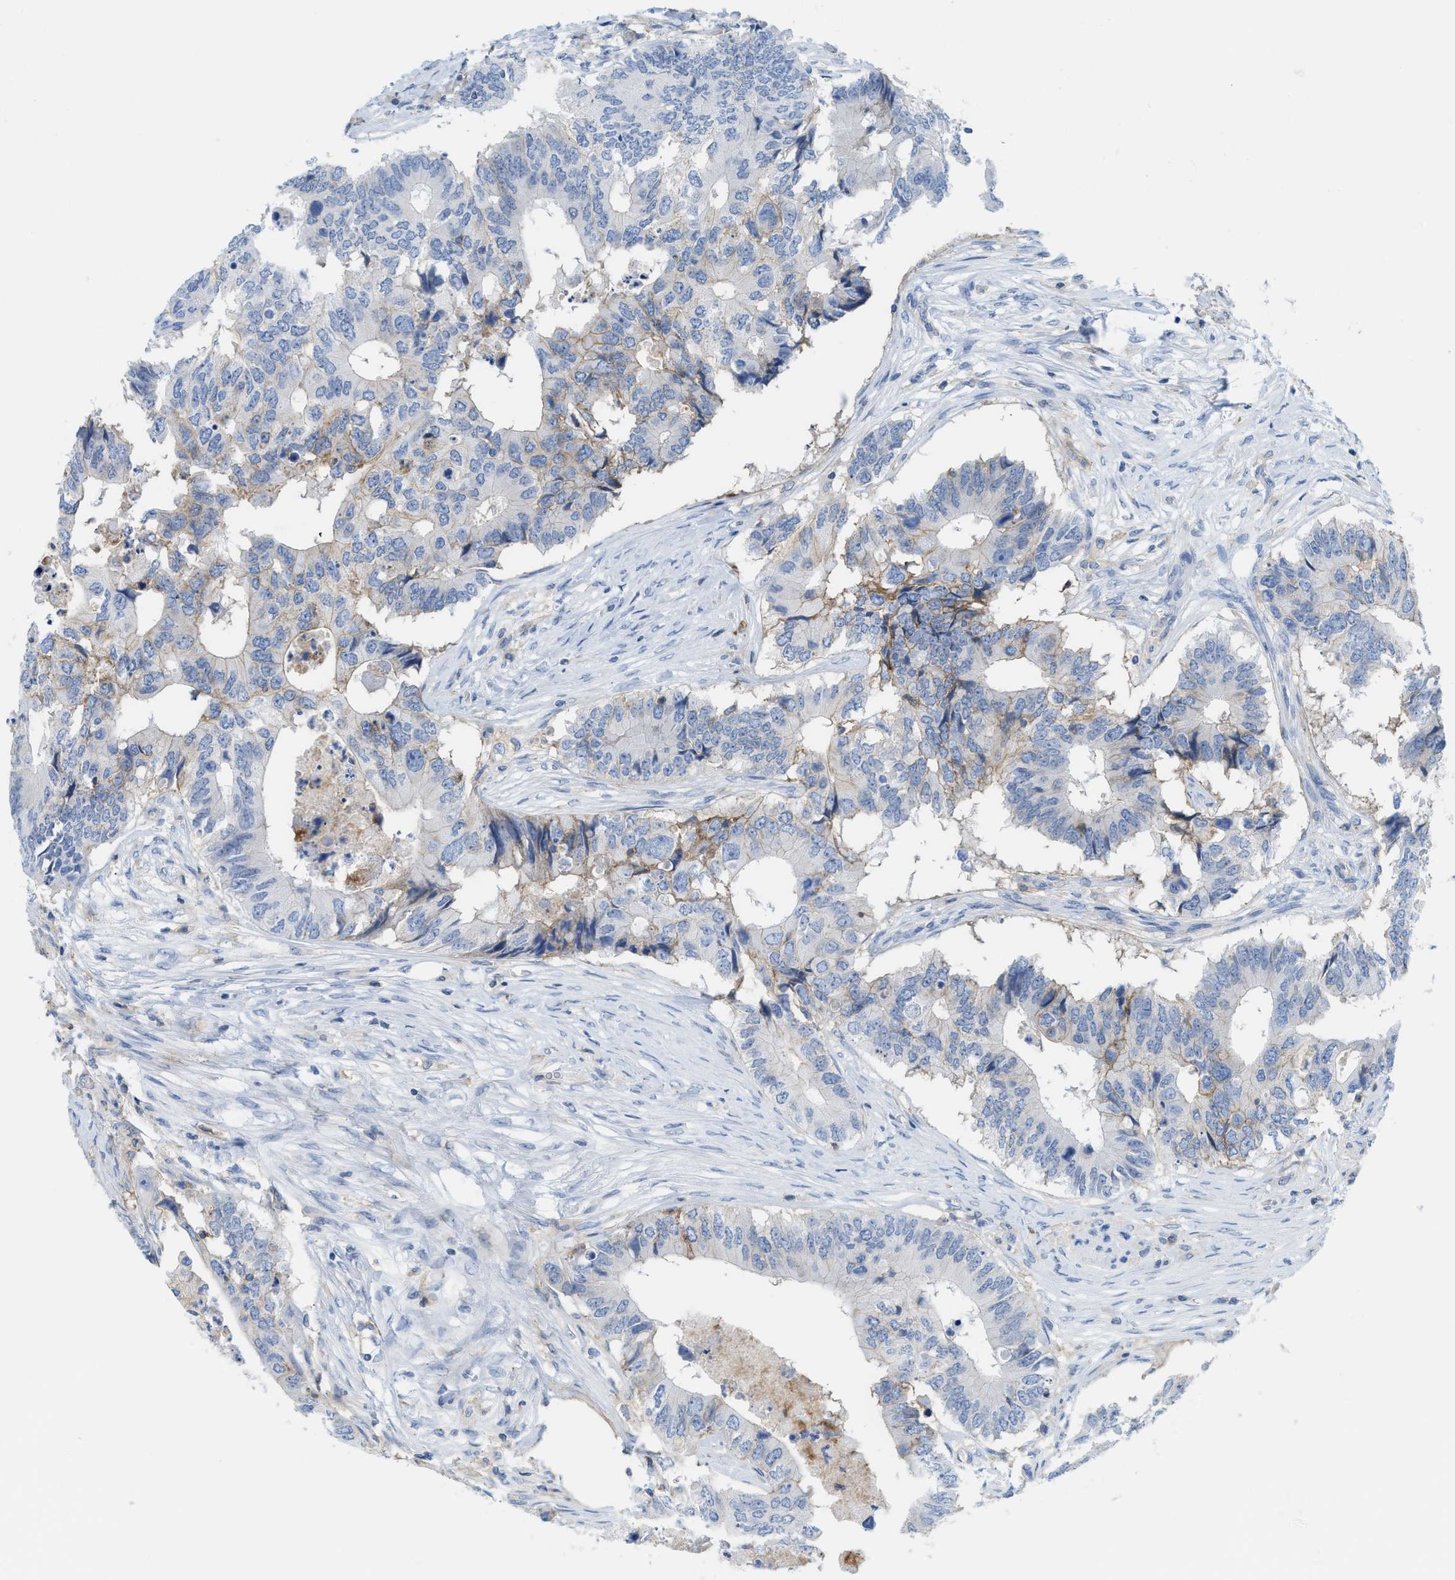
{"staining": {"intensity": "negative", "quantity": "none", "location": "none"}, "tissue": "colorectal cancer", "cell_type": "Tumor cells", "image_type": "cancer", "snomed": [{"axis": "morphology", "description": "Adenocarcinoma, NOS"}, {"axis": "topography", "description": "Colon"}], "caption": "Photomicrograph shows no protein expression in tumor cells of colorectal cancer (adenocarcinoma) tissue. (DAB immunohistochemistry (IHC), high magnification).", "gene": "SLC3A2", "patient": {"sex": "male", "age": 71}}